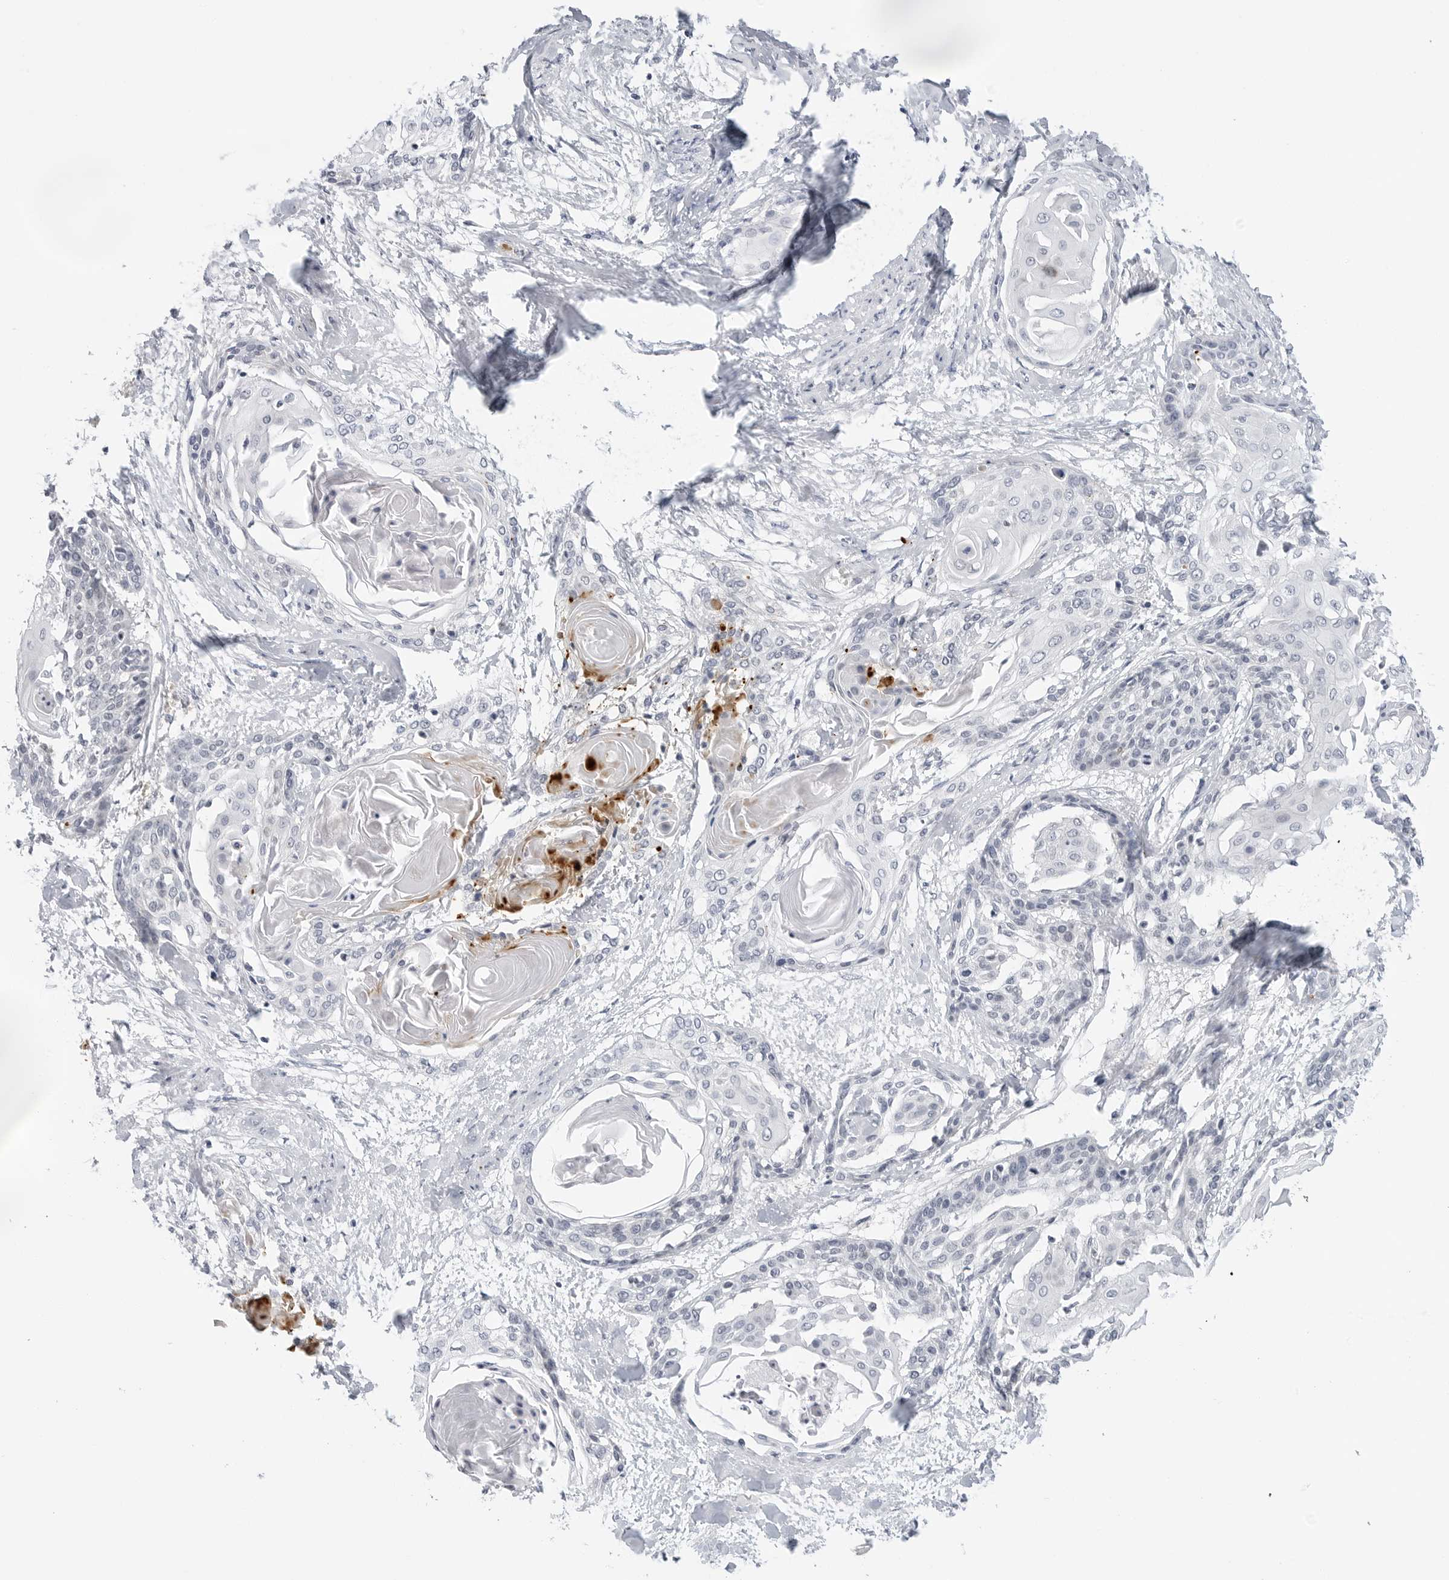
{"staining": {"intensity": "negative", "quantity": "none", "location": "none"}, "tissue": "cervical cancer", "cell_type": "Tumor cells", "image_type": "cancer", "snomed": [{"axis": "morphology", "description": "Squamous cell carcinoma, NOS"}, {"axis": "topography", "description": "Cervix"}], "caption": "Human cervical cancer (squamous cell carcinoma) stained for a protein using immunohistochemistry (IHC) reveals no positivity in tumor cells.", "gene": "MAP2K5", "patient": {"sex": "female", "age": 57}}